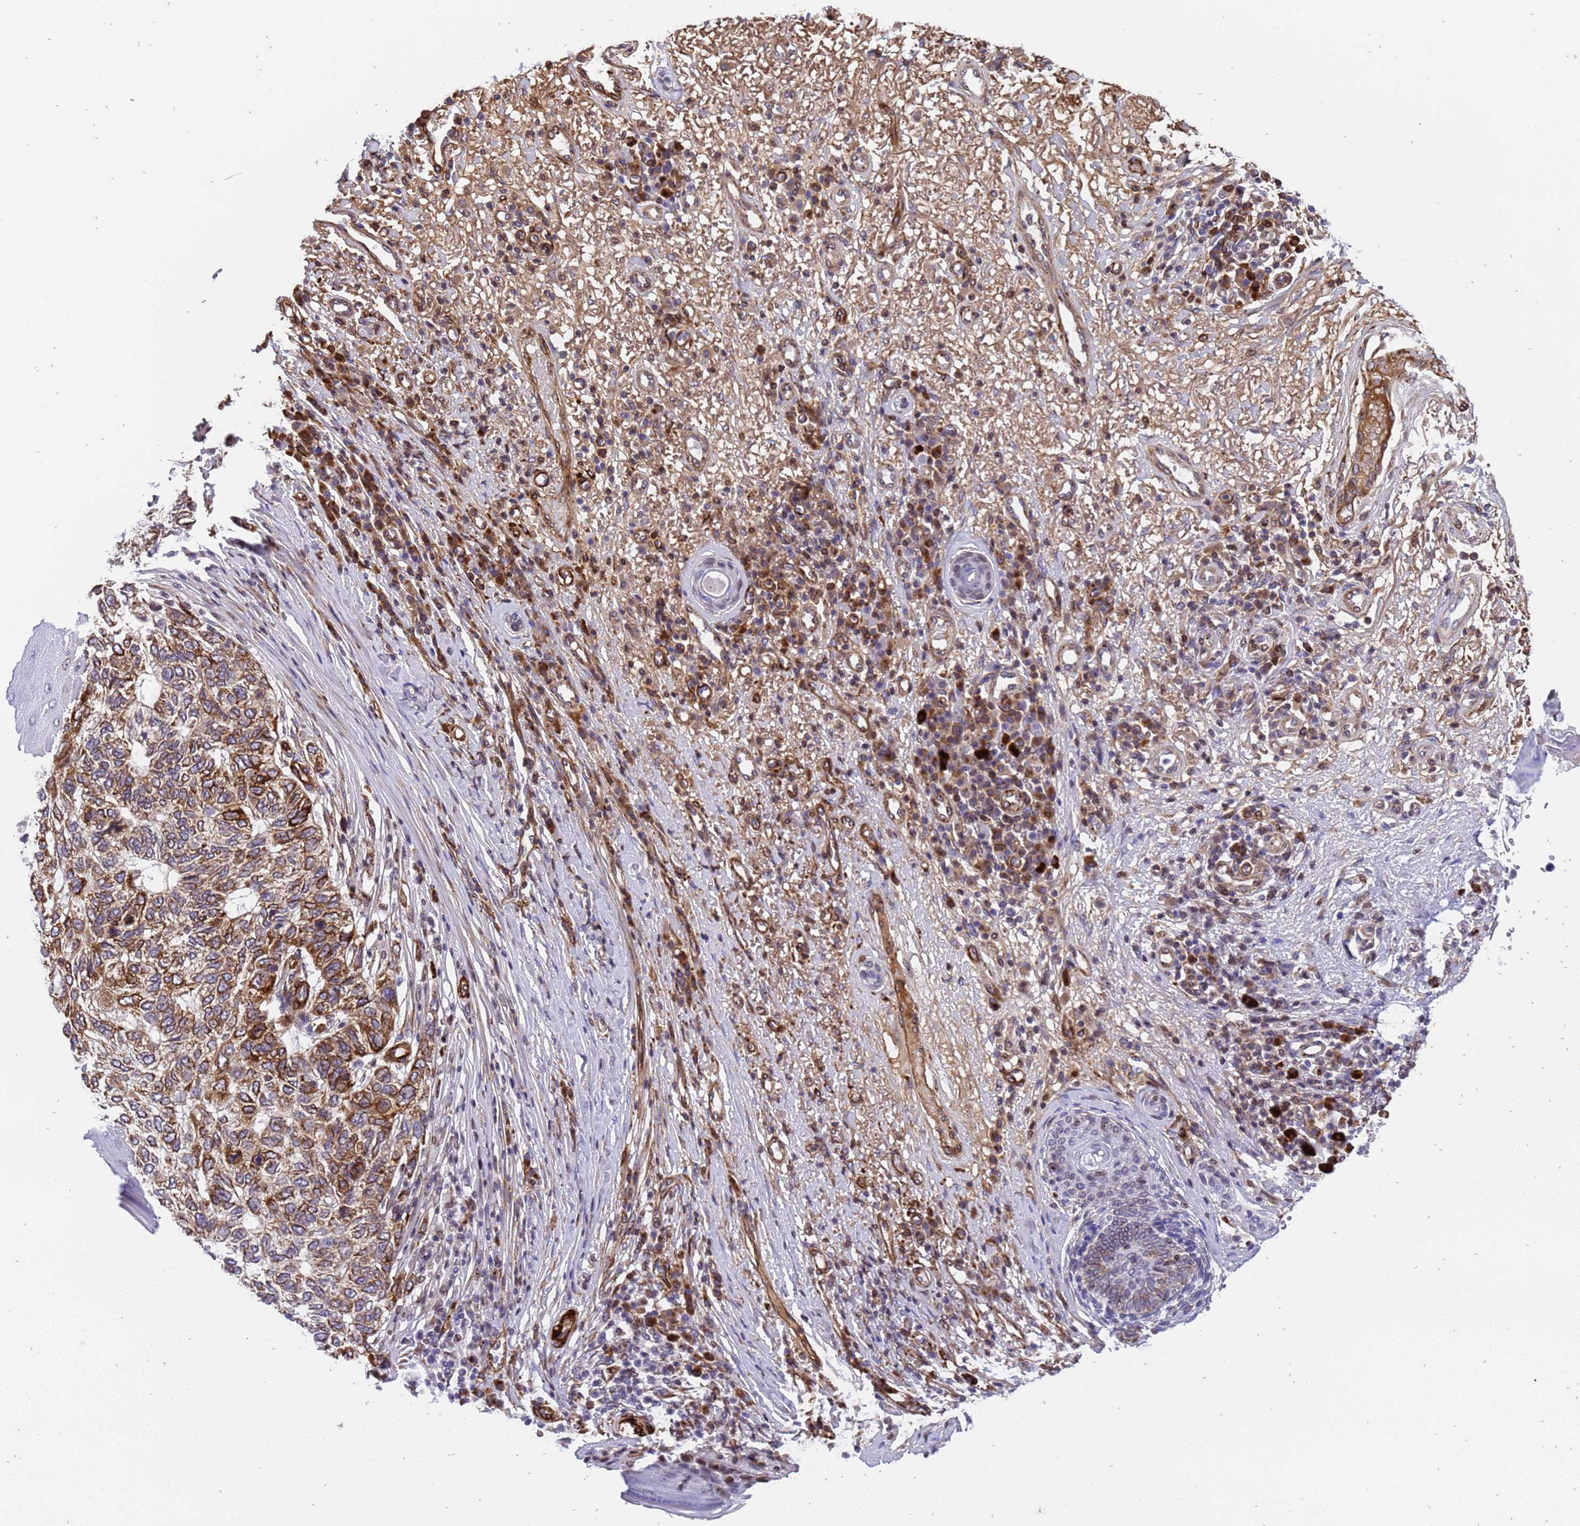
{"staining": {"intensity": "moderate", "quantity": ">75%", "location": "cytoplasmic/membranous"}, "tissue": "skin cancer", "cell_type": "Tumor cells", "image_type": "cancer", "snomed": [{"axis": "morphology", "description": "Basal cell carcinoma"}, {"axis": "topography", "description": "Skin"}], "caption": "The immunohistochemical stain highlights moderate cytoplasmic/membranous staining in tumor cells of skin cancer tissue.", "gene": "IGFBP7", "patient": {"sex": "female", "age": 65}}